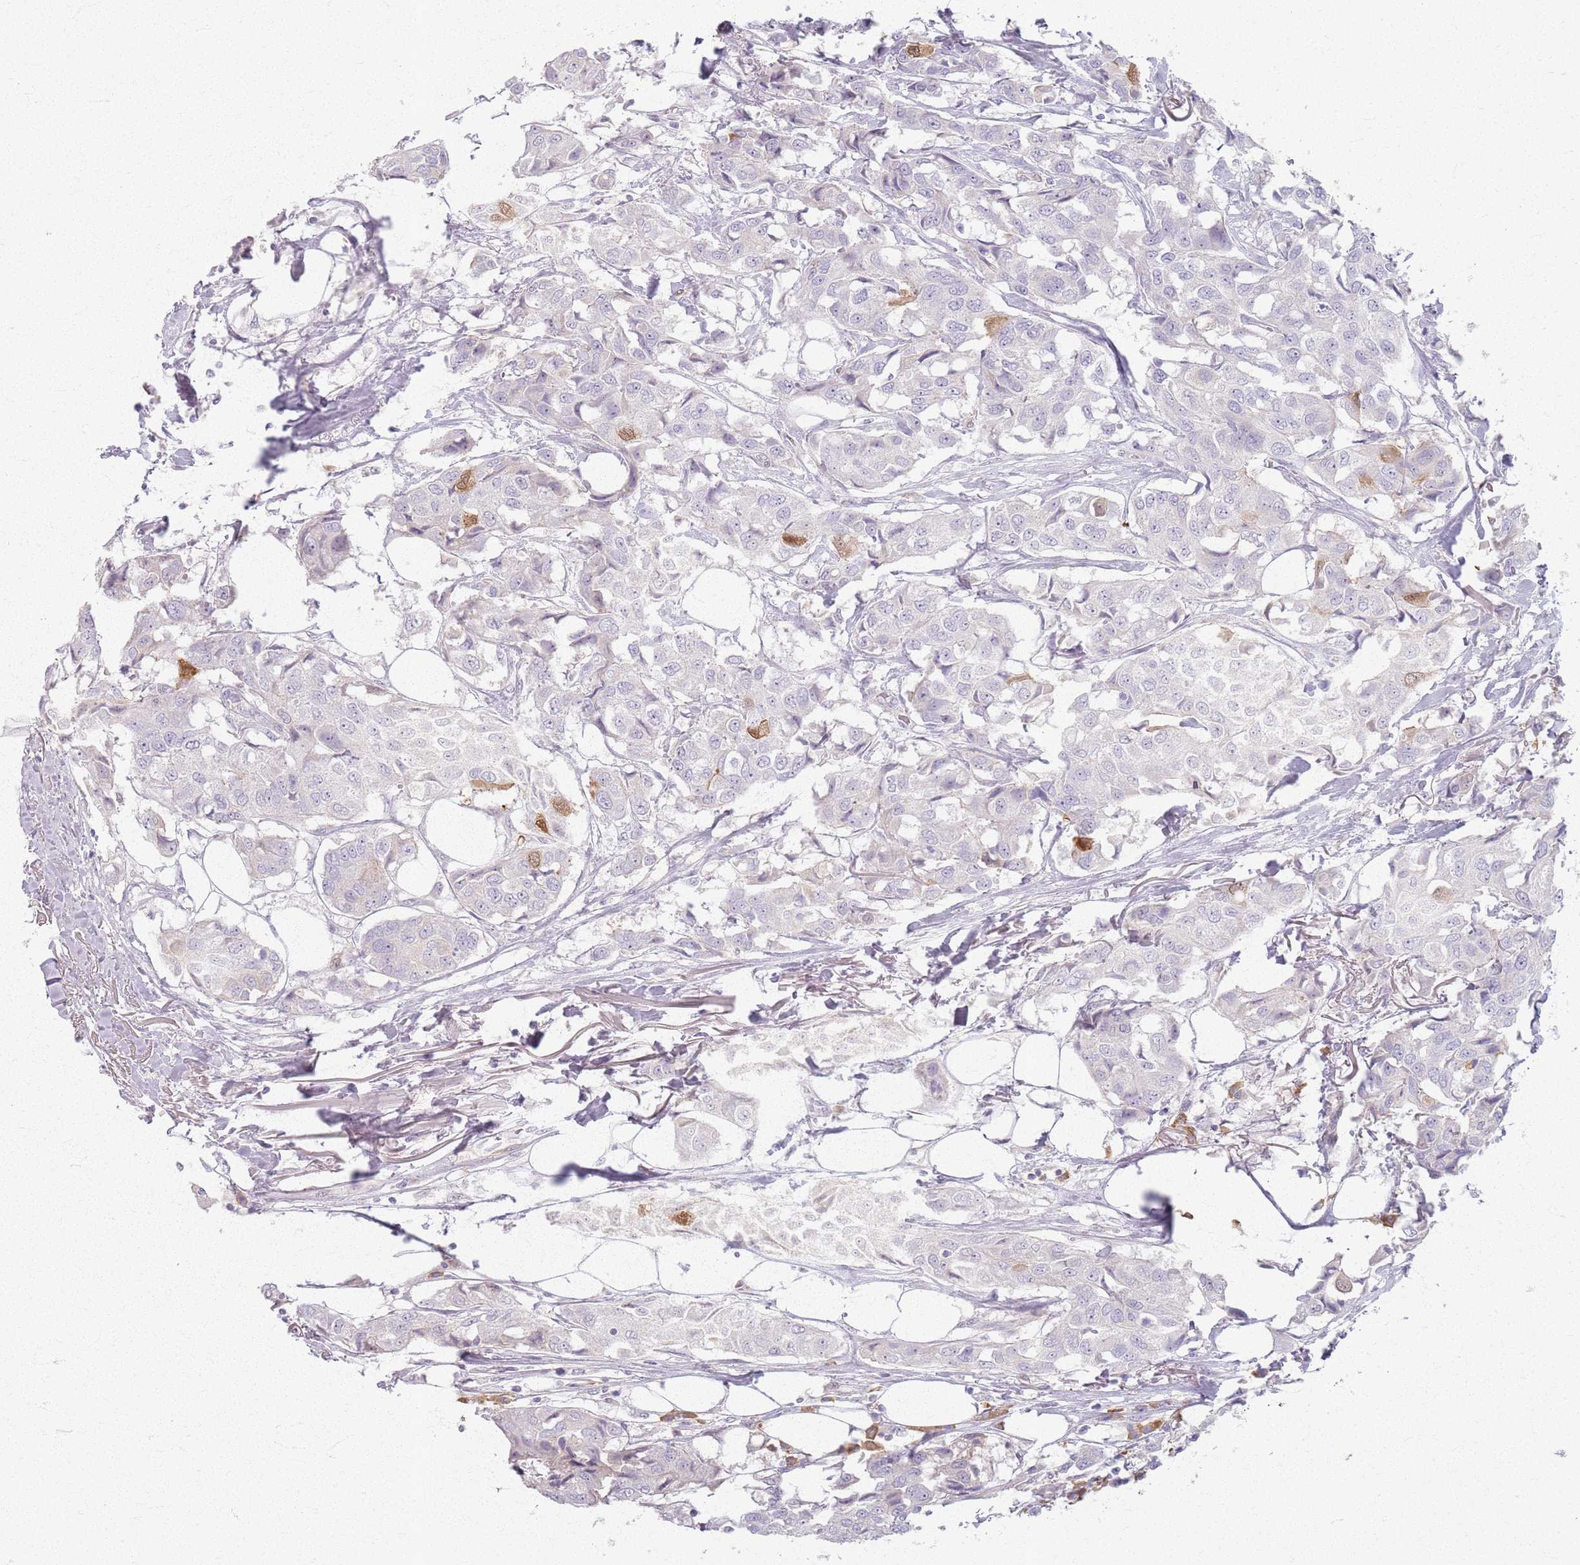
{"staining": {"intensity": "negative", "quantity": "none", "location": "none"}, "tissue": "breast cancer", "cell_type": "Tumor cells", "image_type": "cancer", "snomed": [{"axis": "morphology", "description": "Duct carcinoma"}, {"axis": "topography", "description": "Breast"}], "caption": "A high-resolution photomicrograph shows IHC staining of infiltrating ductal carcinoma (breast), which shows no significant positivity in tumor cells.", "gene": "CRIPT", "patient": {"sex": "female", "age": 80}}